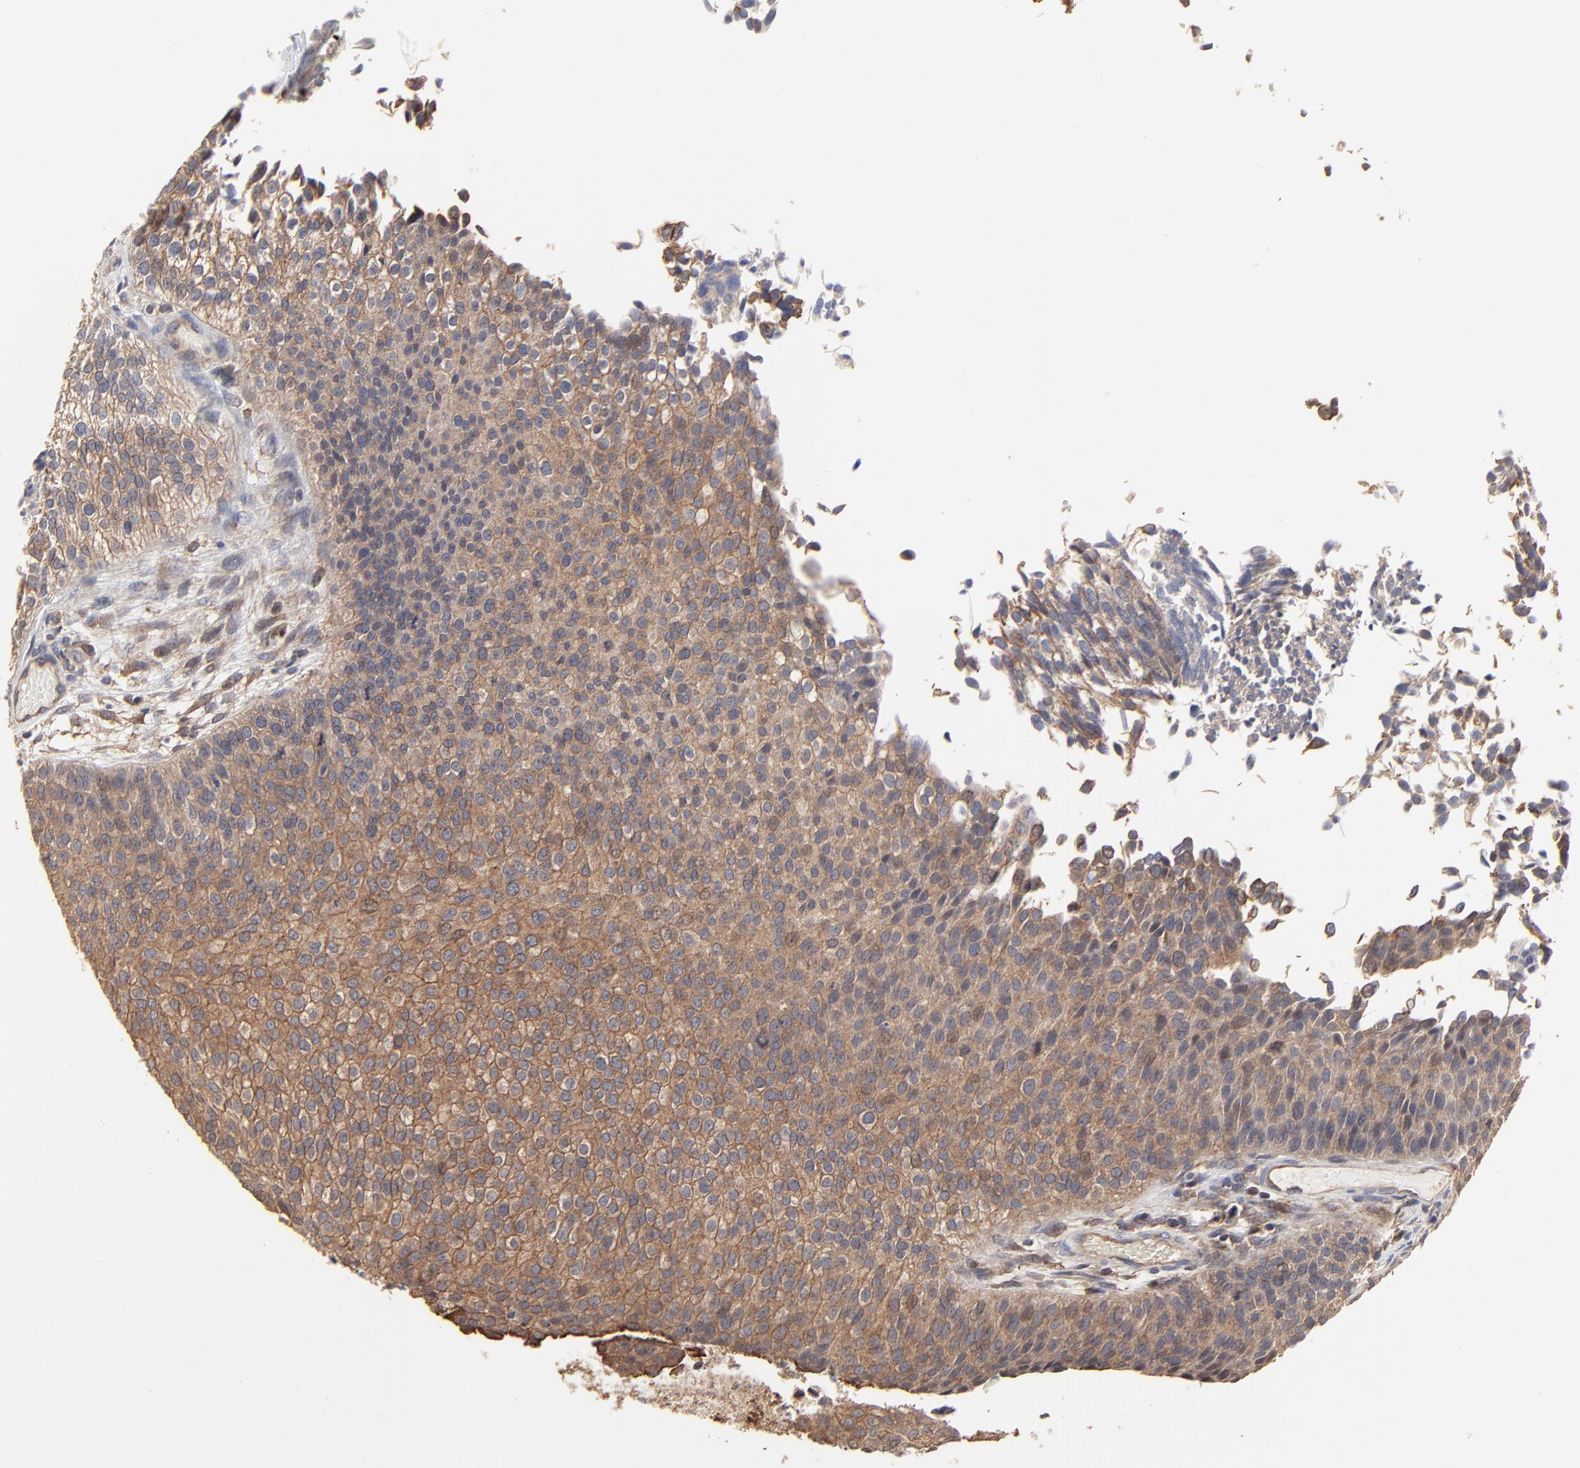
{"staining": {"intensity": "moderate", "quantity": ">75%", "location": "cytoplasmic/membranous"}, "tissue": "urothelial cancer", "cell_type": "Tumor cells", "image_type": "cancer", "snomed": [{"axis": "morphology", "description": "Urothelial carcinoma, Low grade"}, {"axis": "topography", "description": "Urinary bladder"}], "caption": "Human urothelial cancer stained with a brown dye reveals moderate cytoplasmic/membranous positive positivity in about >75% of tumor cells.", "gene": "ARMT1", "patient": {"sex": "male", "age": 84}}